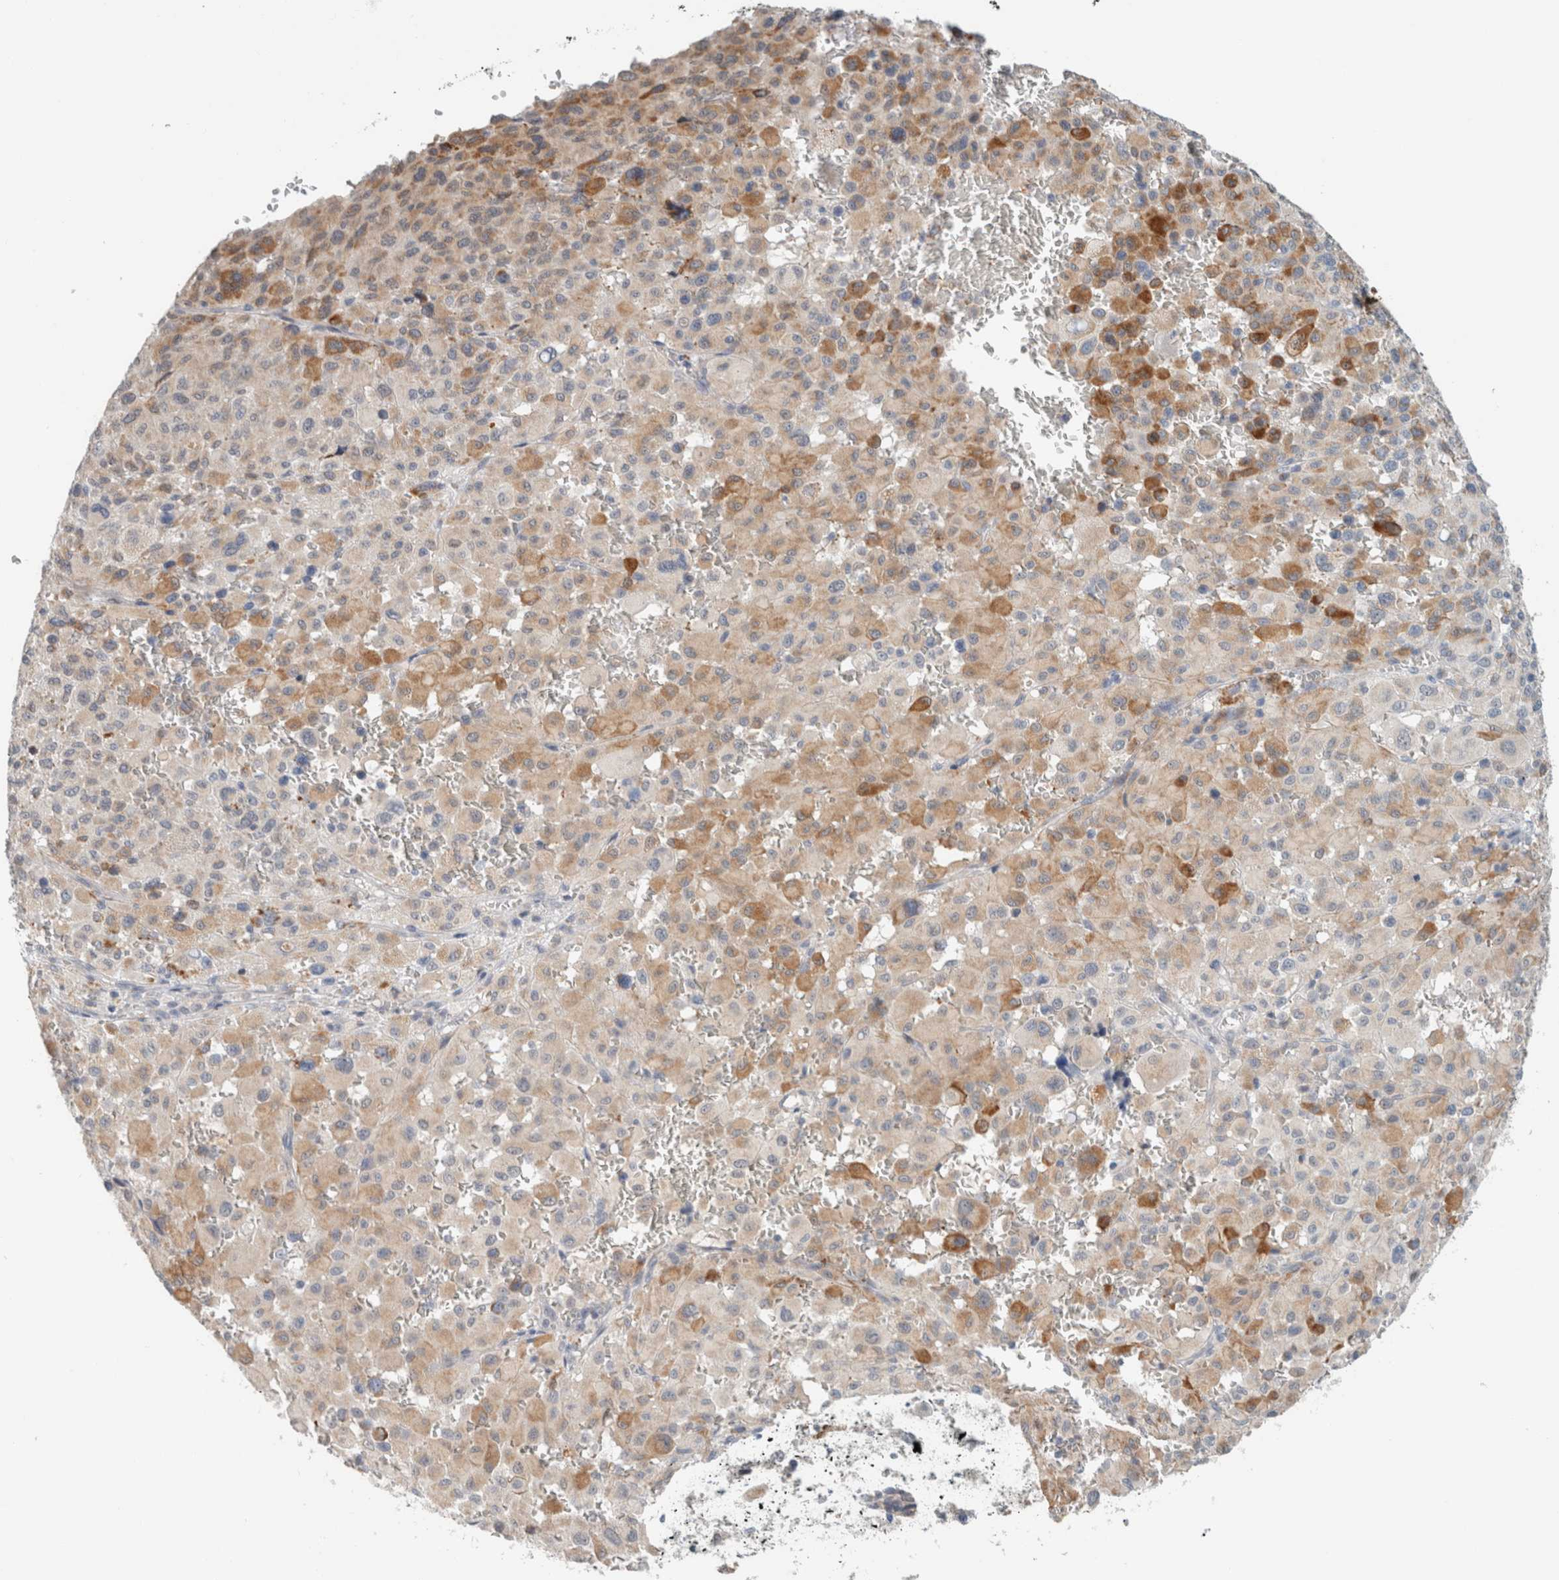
{"staining": {"intensity": "moderate", "quantity": "25%-75%", "location": "cytoplasmic/membranous"}, "tissue": "melanoma", "cell_type": "Tumor cells", "image_type": "cancer", "snomed": [{"axis": "morphology", "description": "Malignant melanoma, Metastatic site"}, {"axis": "topography", "description": "Skin"}], "caption": "Immunohistochemical staining of malignant melanoma (metastatic site) reveals medium levels of moderate cytoplasmic/membranous expression in about 25%-75% of tumor cells.", "gene": "CRAT", "patient": {"sex": "female", "age": 74}}